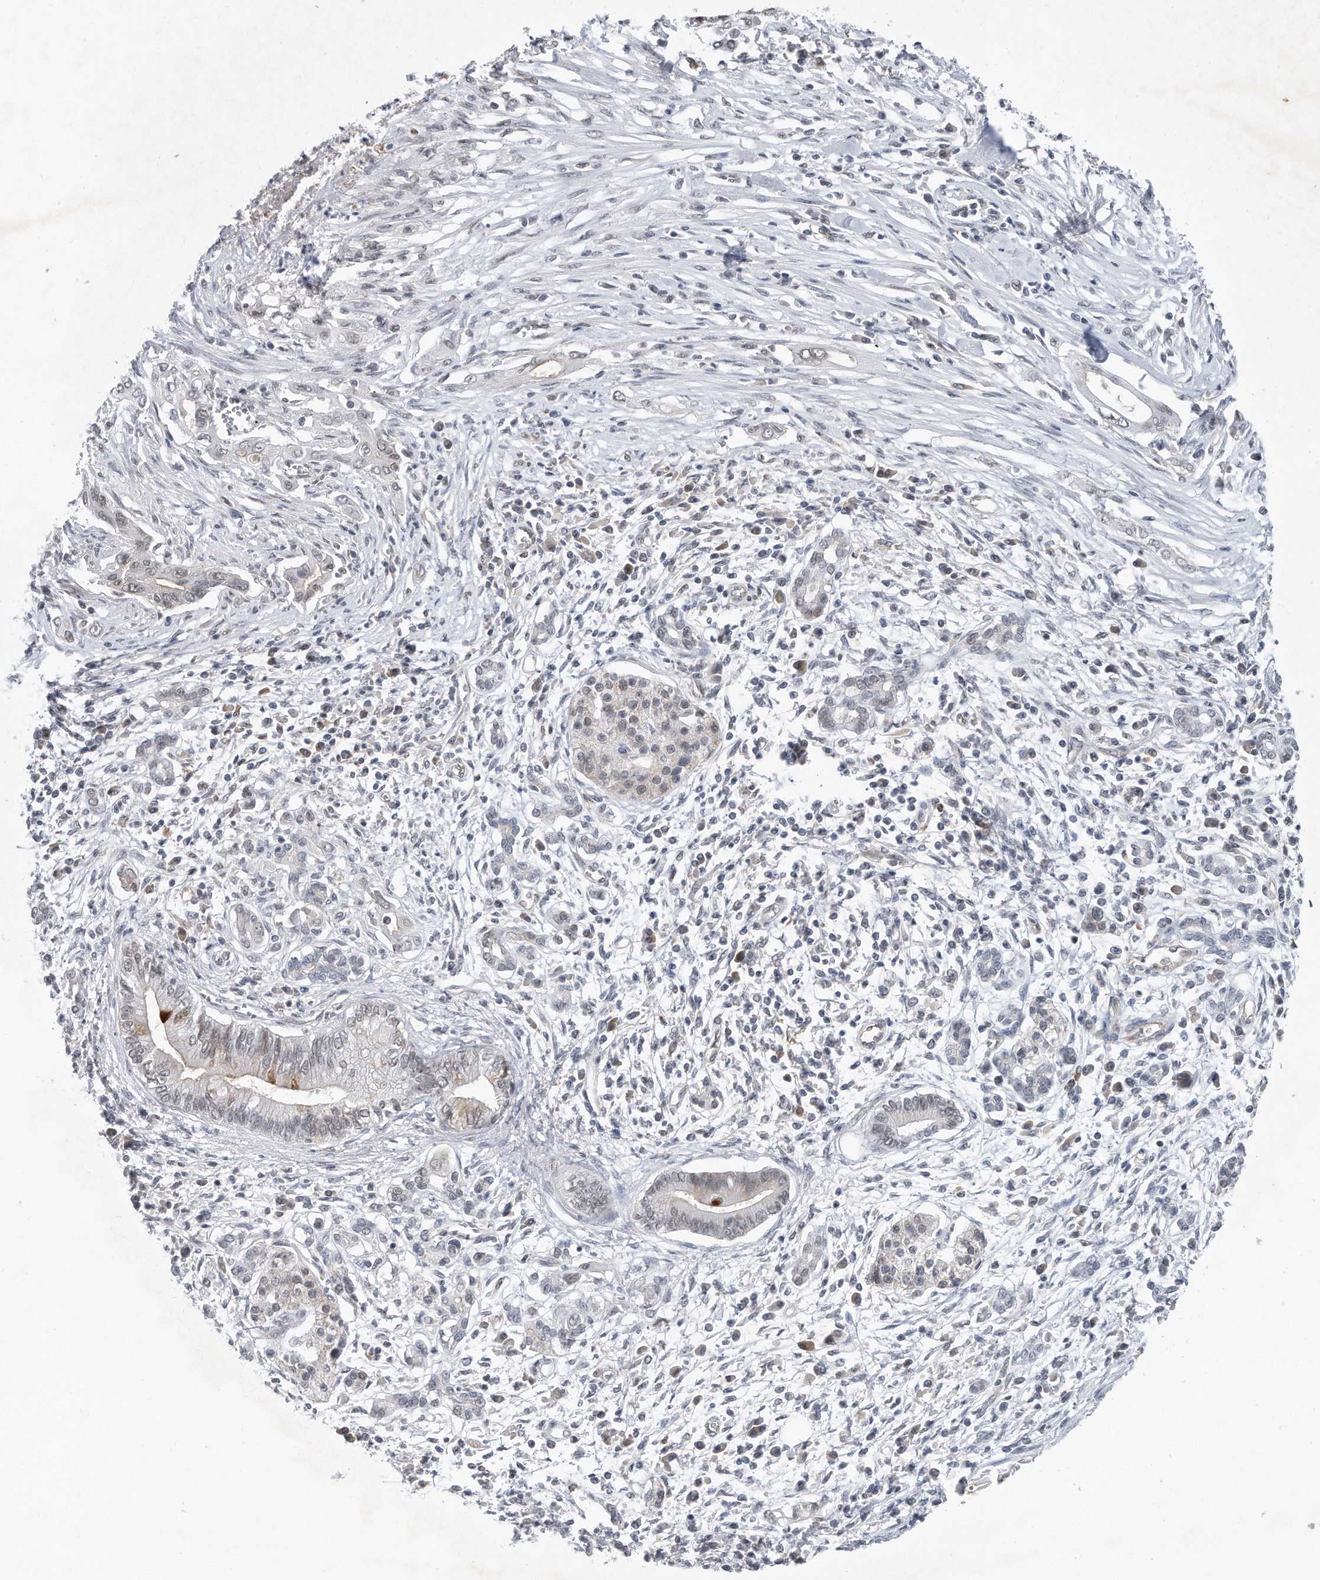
{"staining": {"intensity": "negative", "quantity": "none", "location": "none"}, "tissue": "pancreatic cancer", "cell_type": "Tumor cells", "image_type": "cancer", "snomed": [{"axis": "morphology", "description": "Adenocarcinoma, NOS"}, {"axis": "topography", "description": "Pancreas"}], "caption": "This is a micrograph of immunohistochemistry (IHC) staining of pancreatic cancer (adenocarcinoma), which shows no expression in tumor cells.", "gene": "TP53INP1", "patient": {"sex": "male", "age": 58}}